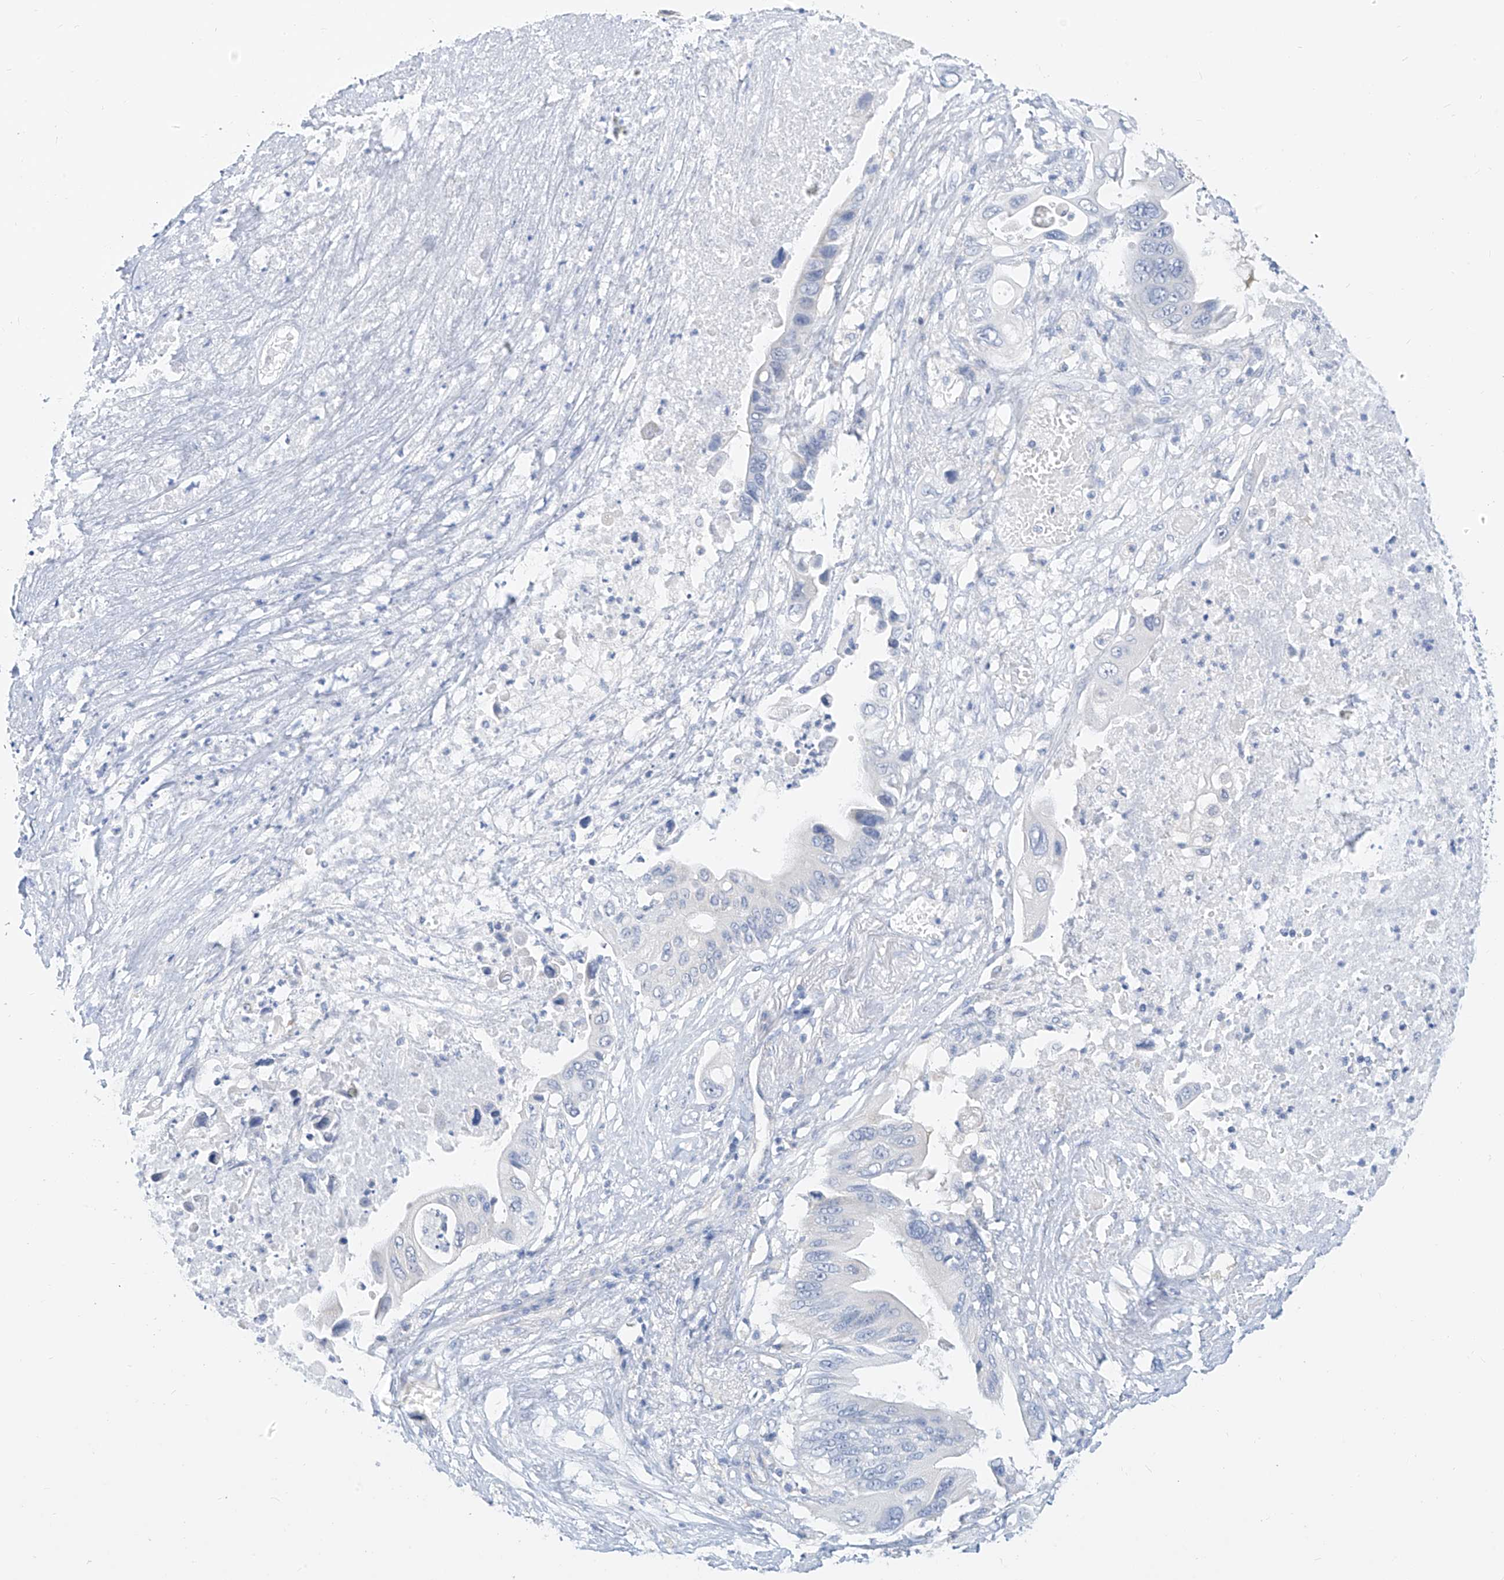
{"staining": {"intensity": "negative", "quantity": "none", "location": "none"}, "tissue": "pancreatic cancer", "cell_type": "Tumor cells", "image_type": "cancer", "snomed": [{"axis": "morphology", "description": "Adenocarcinoma, NOS"}, {"axis": "topography", "description": "Pancreas"}], "caption": "The immunohistochemistry (IHC) micrograph has no significant positivity in tumor cells of pancreatic cancer tissue.", "gene": "ZZEF1", "patient": {"sex": "male", "age": 66}}